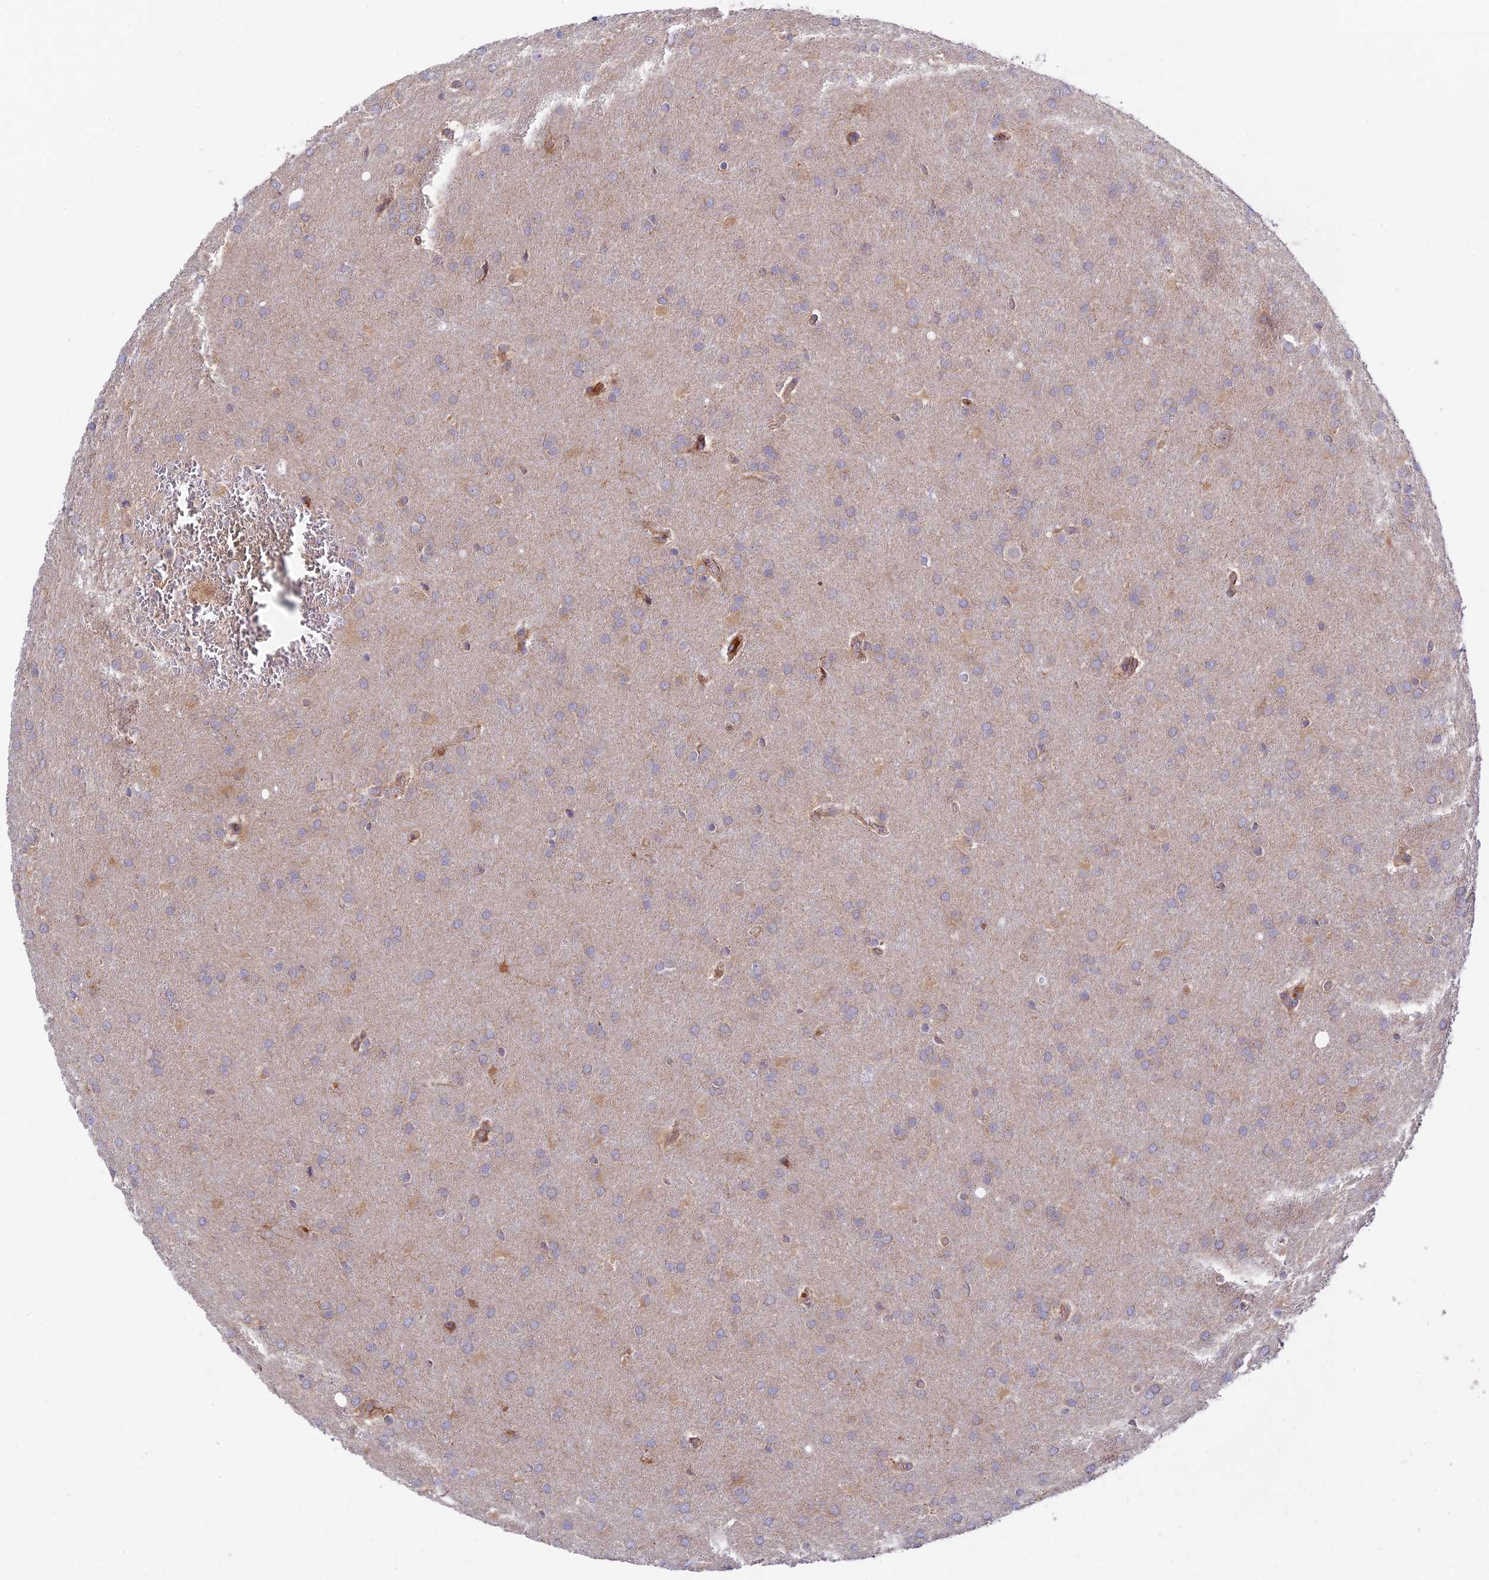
{"staining": {"intensity": "weak", "quantity": "<25%", "location": "cytoplasmic/membranous"}, "tissue": "glioma", "cell_type": "Tumor cells", "image_type": "cancer", "snomed": [{"axis": "morphology", "description": "Glioma, malignant, Low grade"}, {"axis": "topography", "description": "Brain"}], "caption": "This image is of glioma stained with immunohistochemistry (IHC) to label a protein in brown with the nuclei are counter-stained blue. There is no staining in tumor cells.", "gene": "FUOM", "patient": {"sex": "female", "age": 32}}